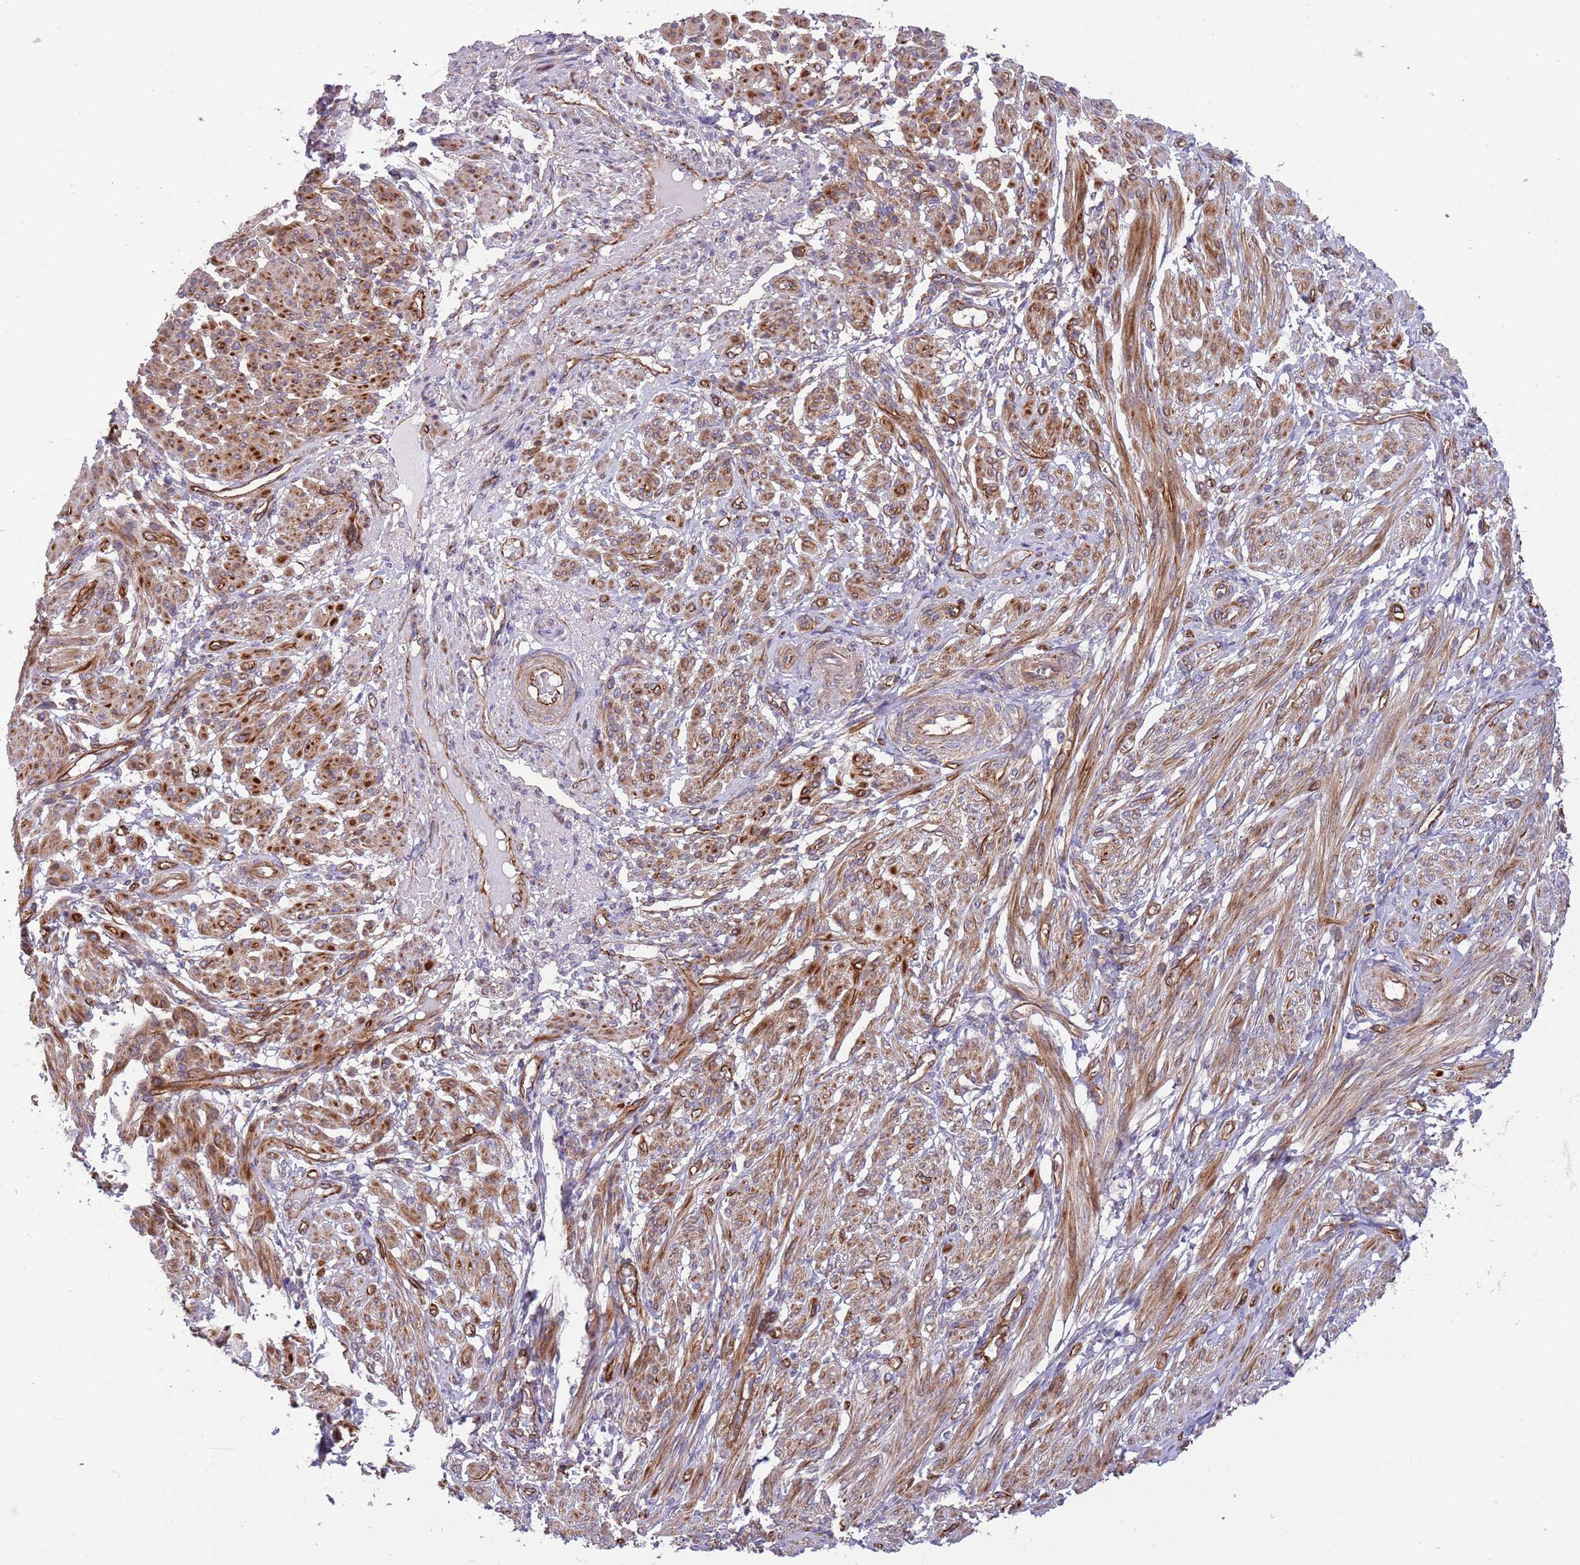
{"staining": {"intensity": "strong", "quantity": "25%-75%", "location": "cytoplasmic/membranous"}, "tissue": "smooth muscle", "cell_type": "Smooth muscle cells", "image_type": "normal", "snomed": [{"axis": "morphology", "description": "Normal tissue, NOS"}, {"axis": "topography", "description": "Smooth muscle"}], "caption": "Brown immunohistochemical staining in normal smooth muscle exhibits strong cytoplasmic/membranous positivity in approximately 25%-75% of smooth muscle cells.", "gene": "GAS2L3", "patient": {"sex": "female", "age": 39}}